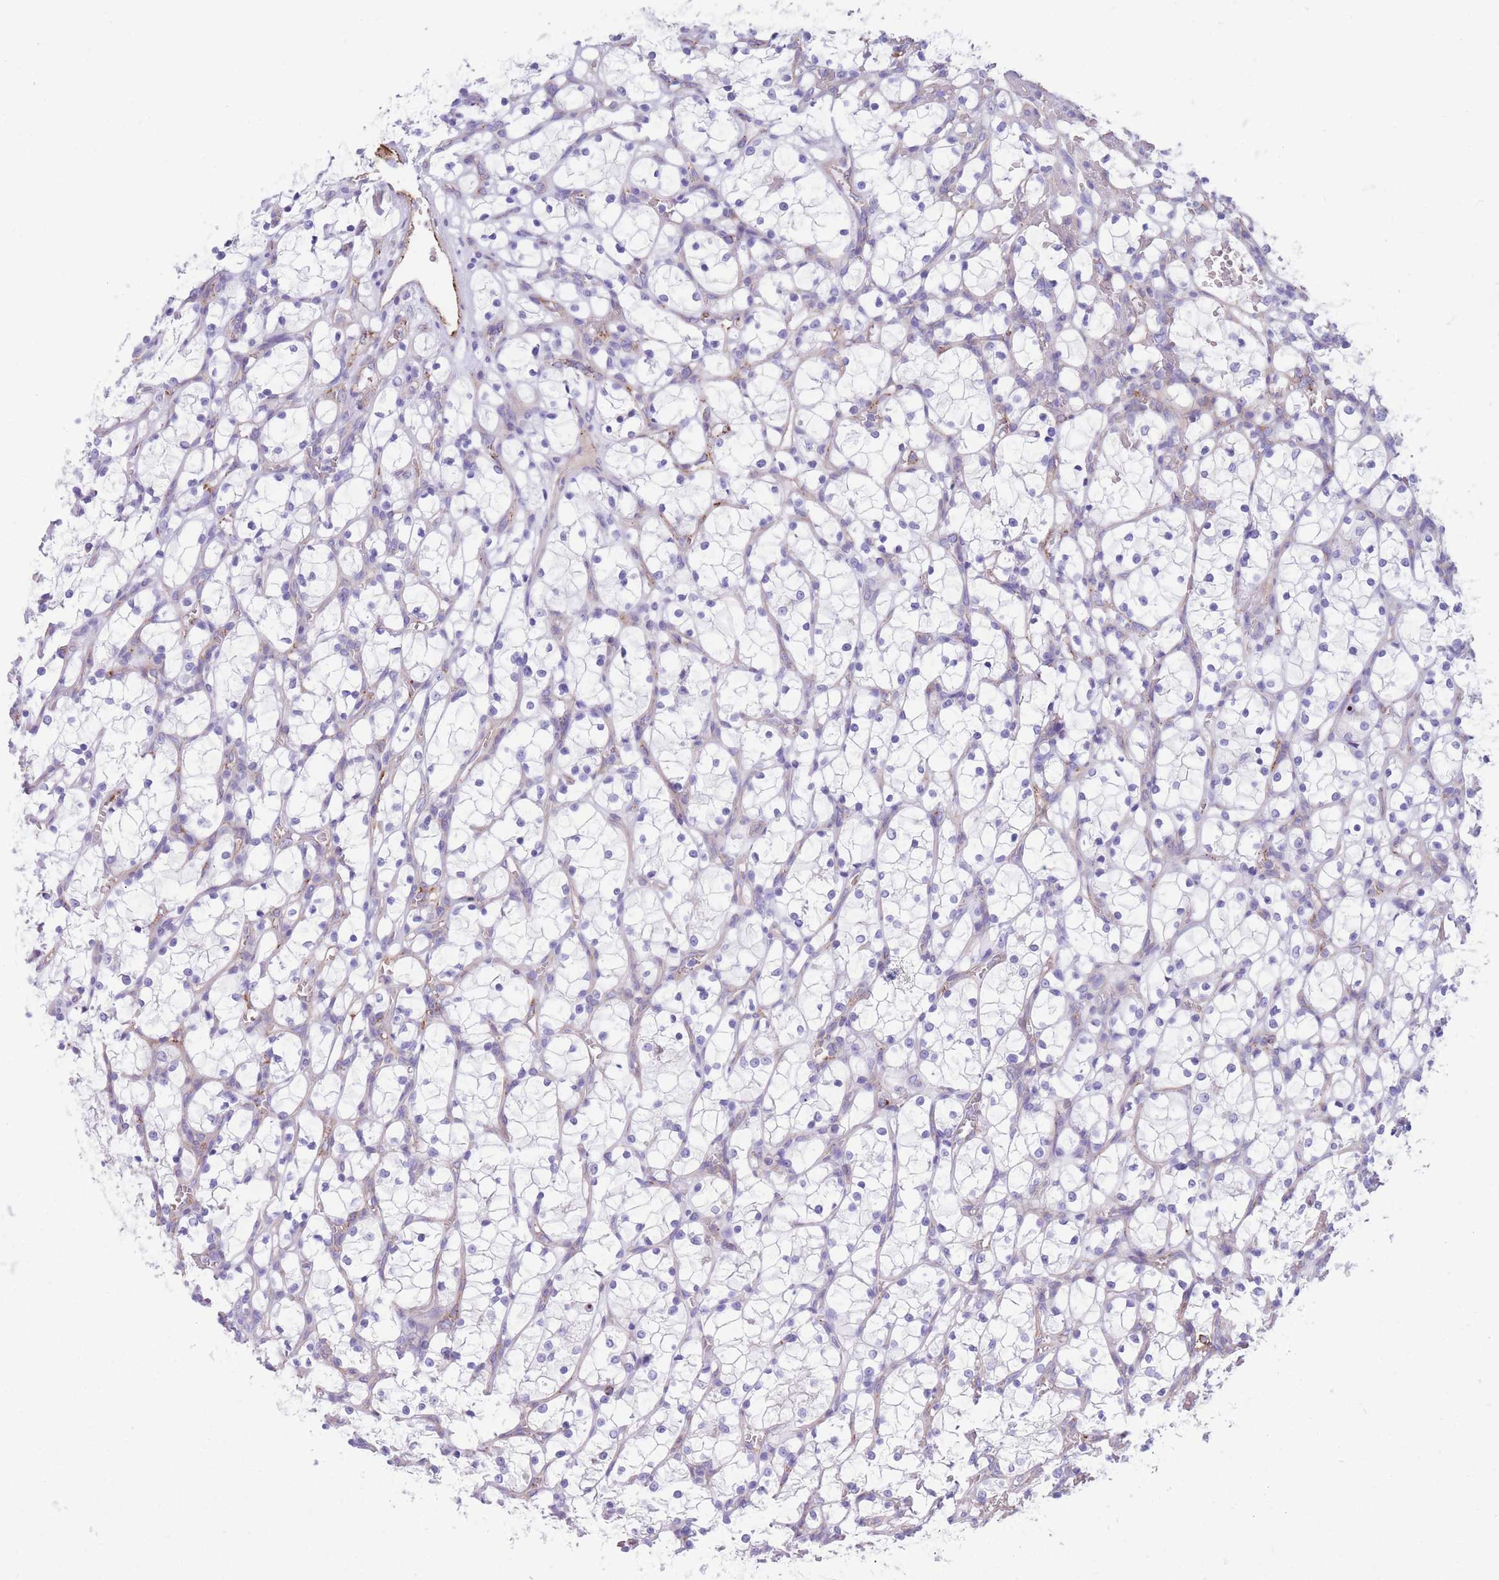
{"staining": {"intensity": "negative", "quantity": "none", "location": "none"}, "tissue": "renal cancer", "cell_type": "Tumor cells", "image_type": "cancer", "snomed": [{"axis": "morphology", "description": "Adenocarcinoma, NOS"}, {"axis": "topography", "description": "Kidney"}], "caption": "This is an immunohistochemistry image of adenocarcinoma (renal). There is no expression in tumor cells.", "gene": "DET1", "patient": {"sex": "female", "age": 69}}